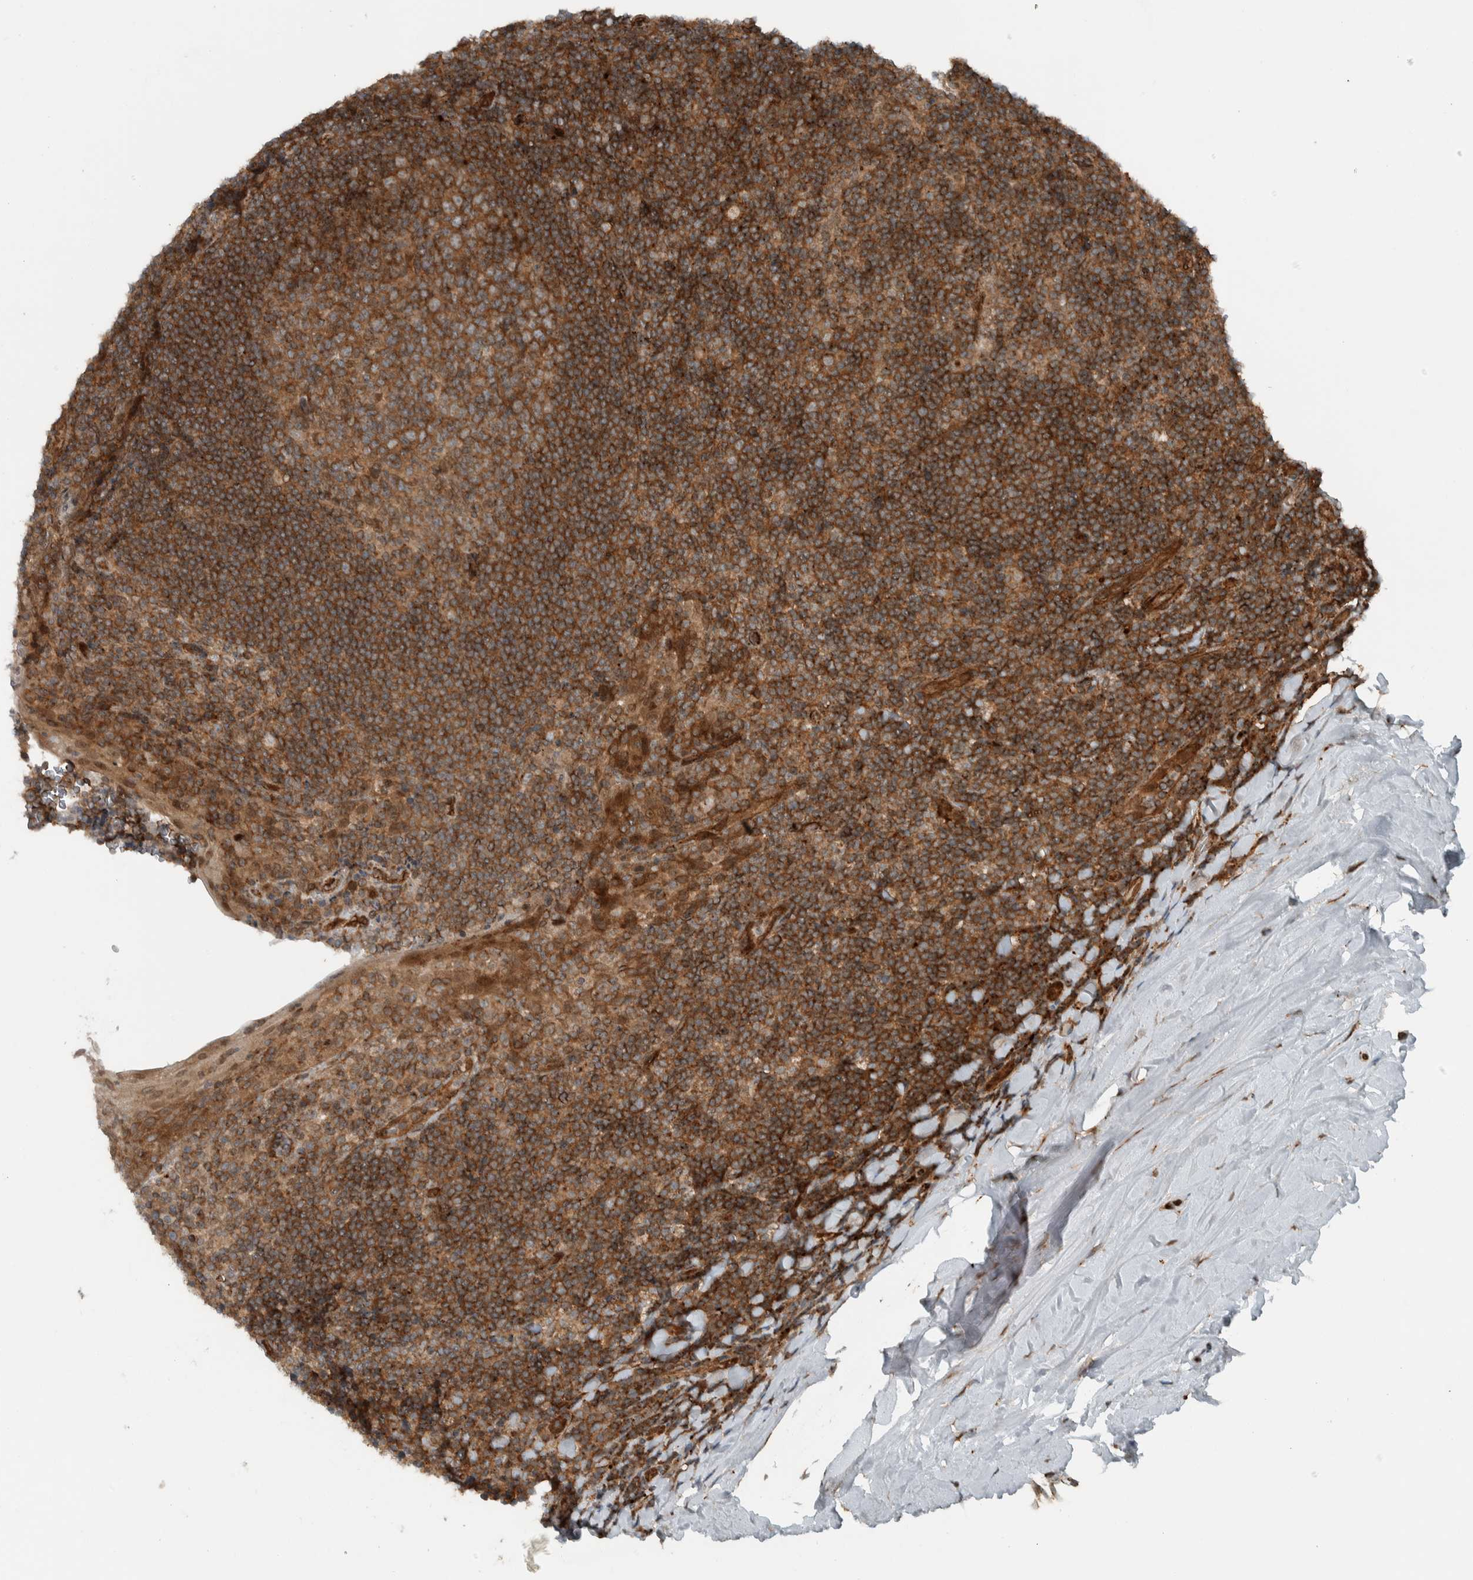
{"staining": {"intensity": "moderate", "quantity": ">75%", "location": "cytoplasmic/membranous"}, "tissue": "tonsil", "cell_type": "Germinal center cells", "image_type": "normal", "snomed": [{"axis": "morphology", "description": "Normal tissue, NOS"}, {"axis": "topography", "description": "Tonsil"}], "caption": "This micrograph exhibits immunohistochemistry (IHC) staining of unremarkable tonsil, with medium moderate cytoplasmic/membranous staining in approximately >75% of germinal center cells.", "gene": "GIGYF1", "patient": {"sex": "male", "age": 37}}